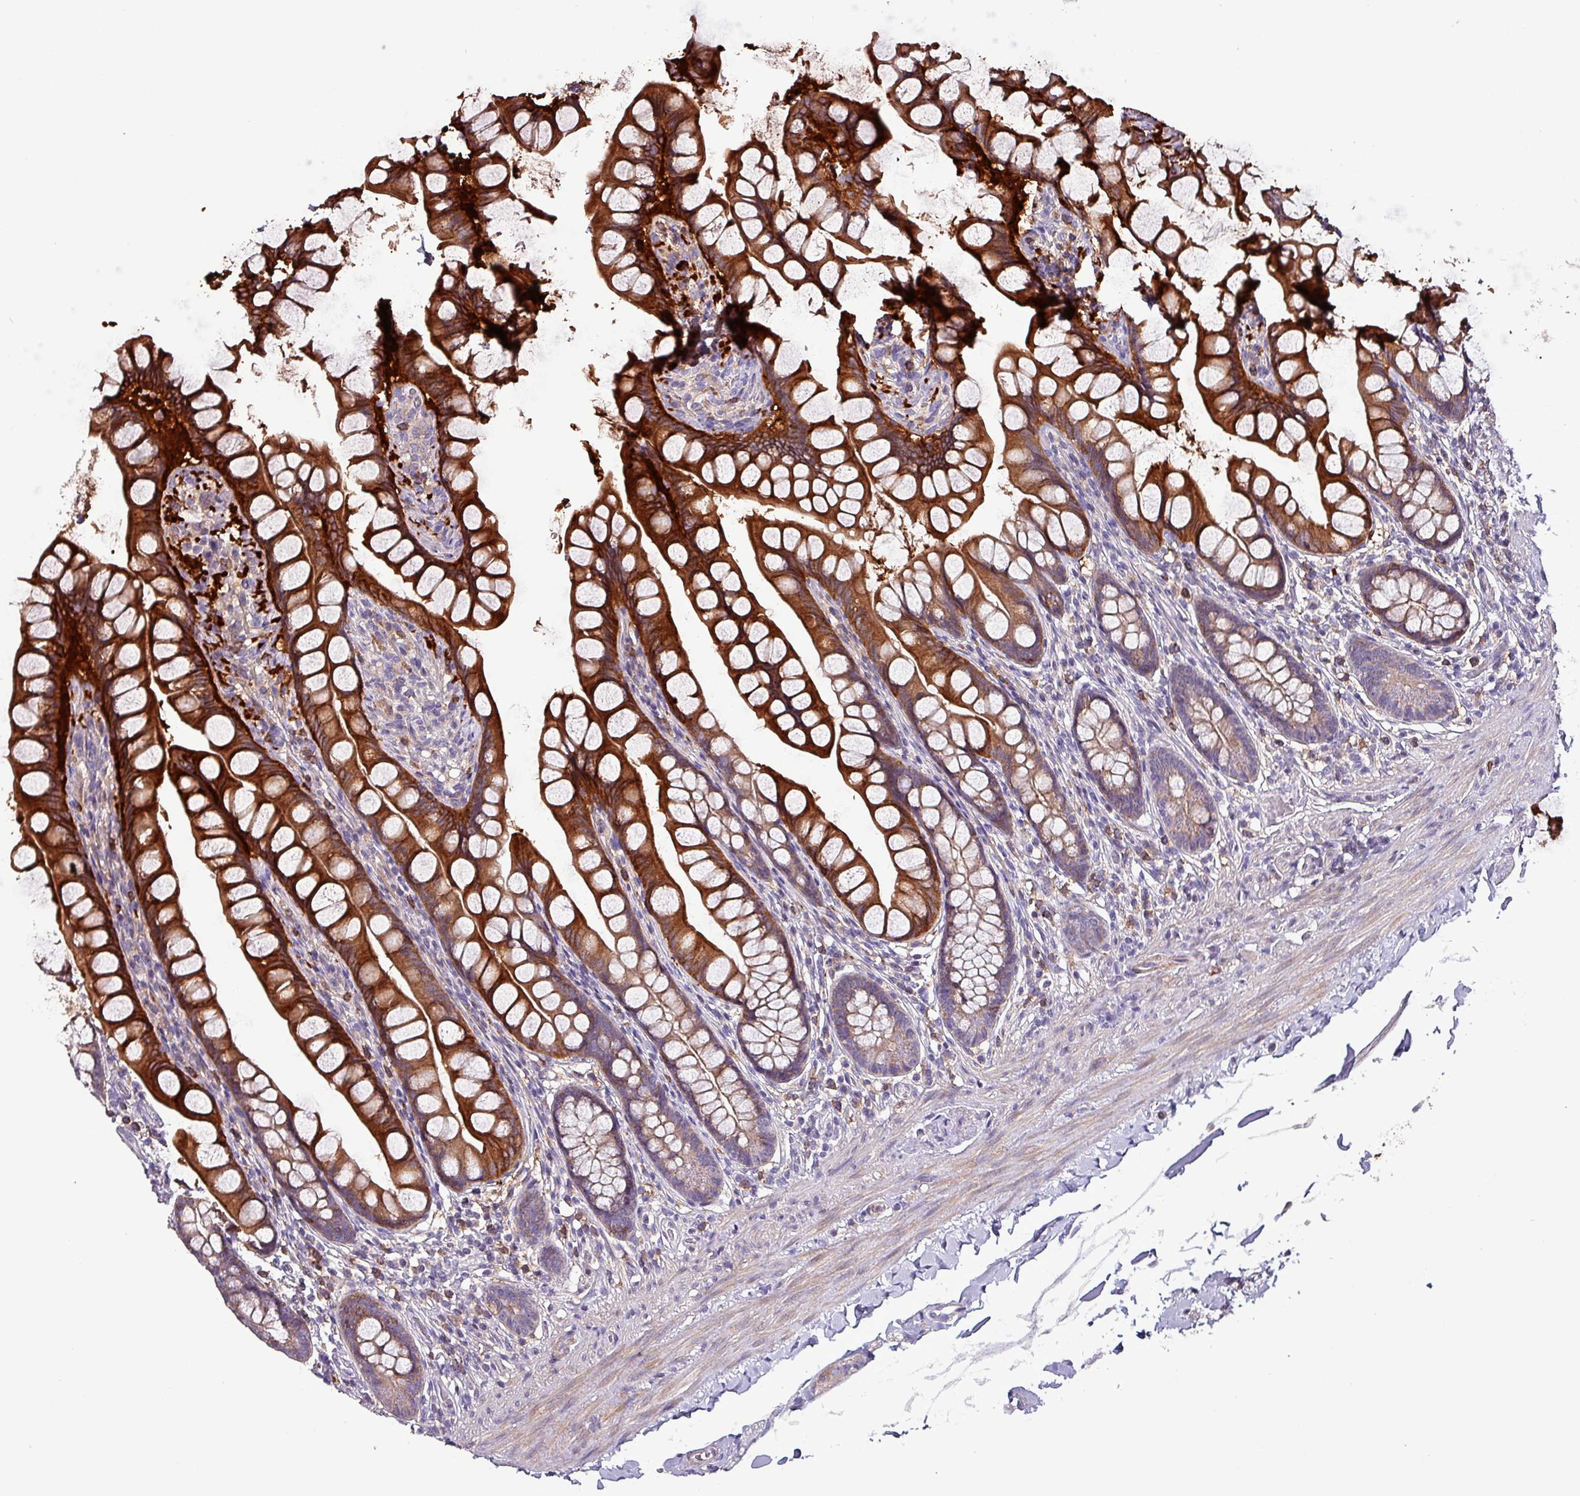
{"staining": {"intensity": "strong", "quantity": "25%-75%", "location": "cytoplasmic/membranous"}, "tissue": "small intestine", "cell_type": "Glandular cells", "image_type": "normal", "snomed": [{"axis": "morphology", "description": "Normal tissue, NOS"}, {"axis": "topography", "description": "Small intestine"}], "caption": "Immunohistochemical staining of normal small intestine reveals high levels of strong cytoplasmic/membranous expression in about 25%-75% of glandular cells.", "gene": "SCIN", "patient": {"sex": "male", "age": 70}}